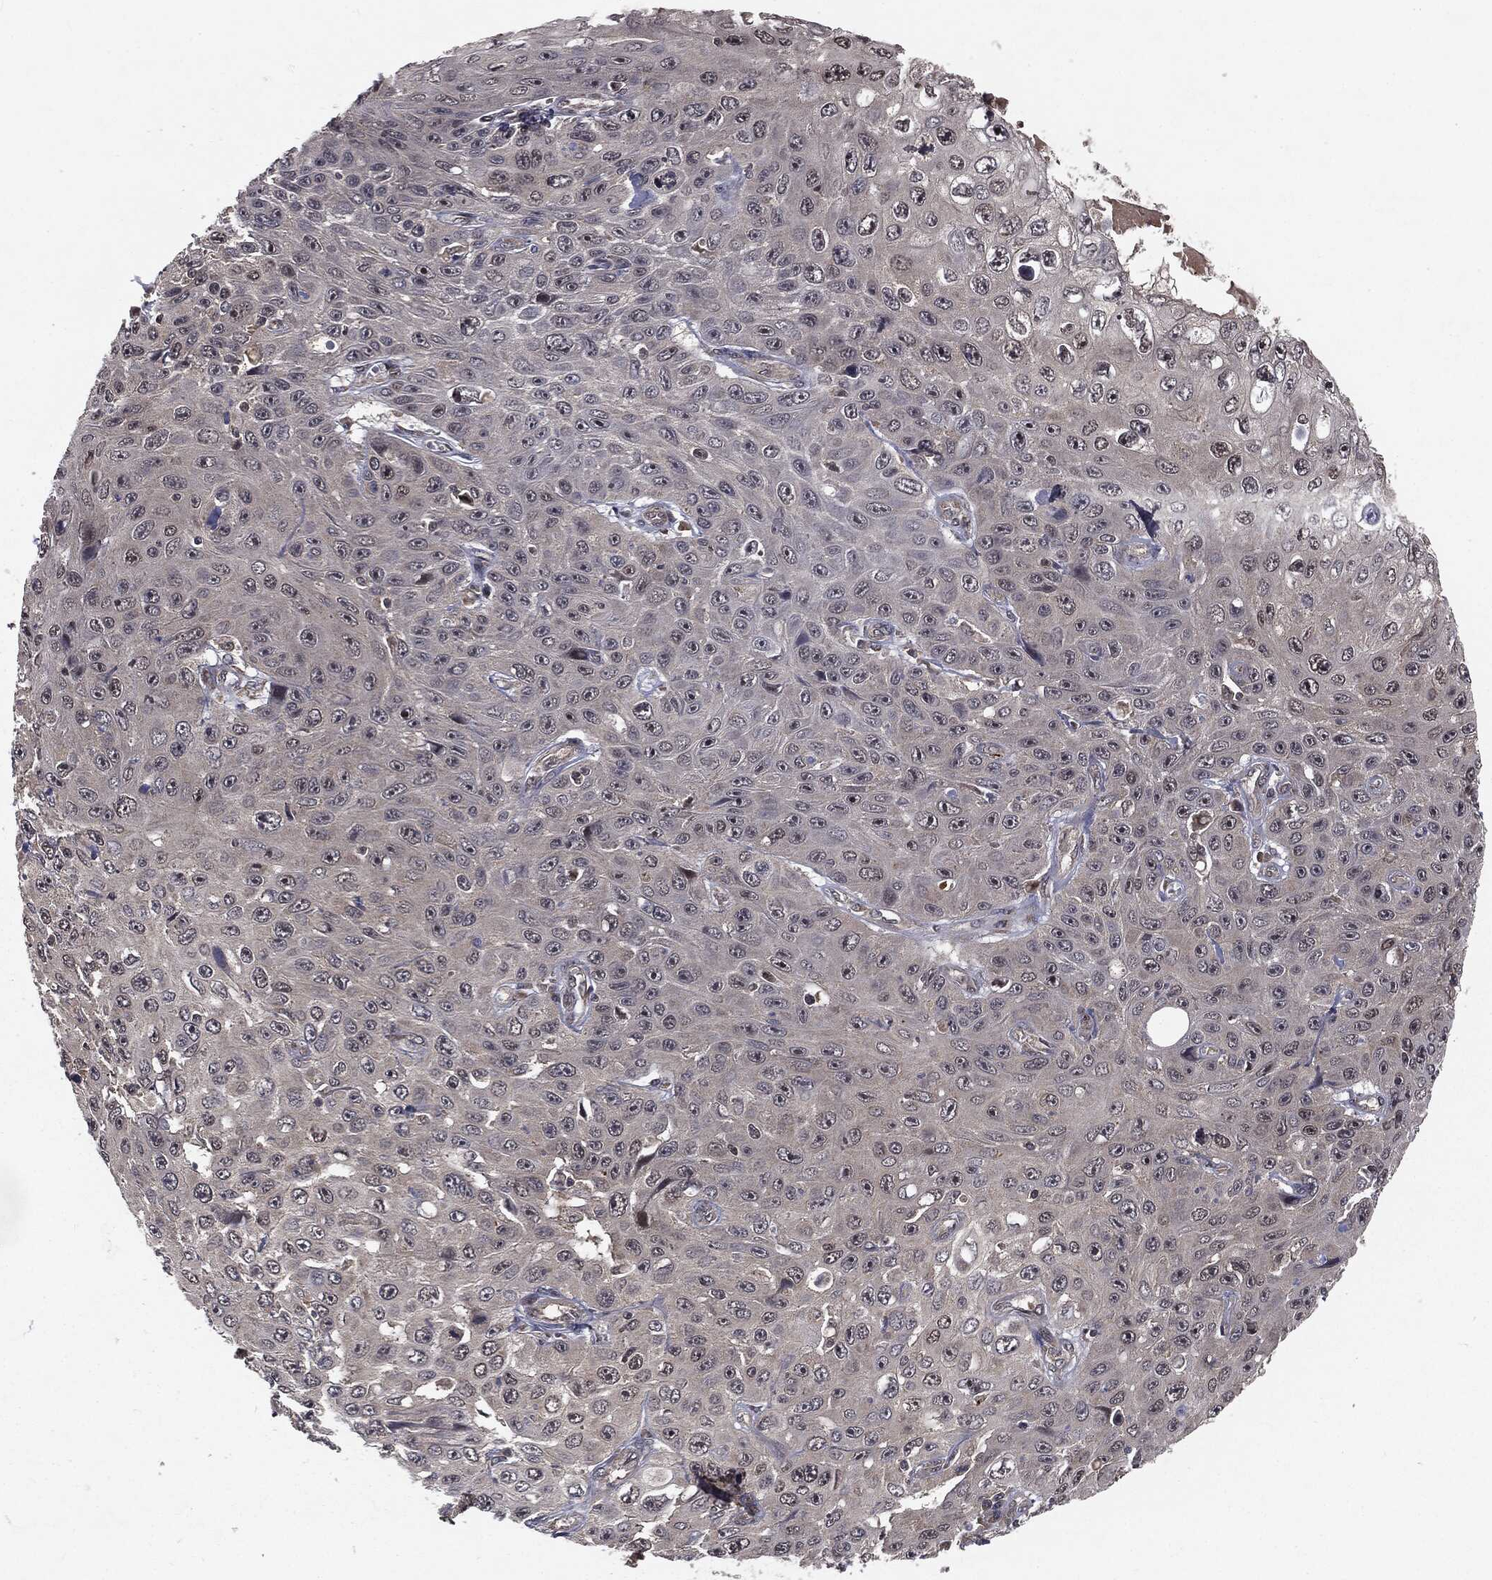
{"staining": {"intensity": "negative", "quantity": "none", "location": "none"}, "tissue": "skin cancer", "cell_type": "Tumor cells", "image_type": "cancer", "snomed": [{"axis": "morphology", "description": "Squamous cell carcinoma, NOS"}, {"axis": "topography", "description": "Skin"}], "caption": "Immunohistochemistry histopathology image of skin cancer (squamous cell carcinoma) stained for a protein (brown), which exhibits no positivity in tumor cells.", "gene": "FBXO7", "patient": {"sex": "male", "age": 82}}